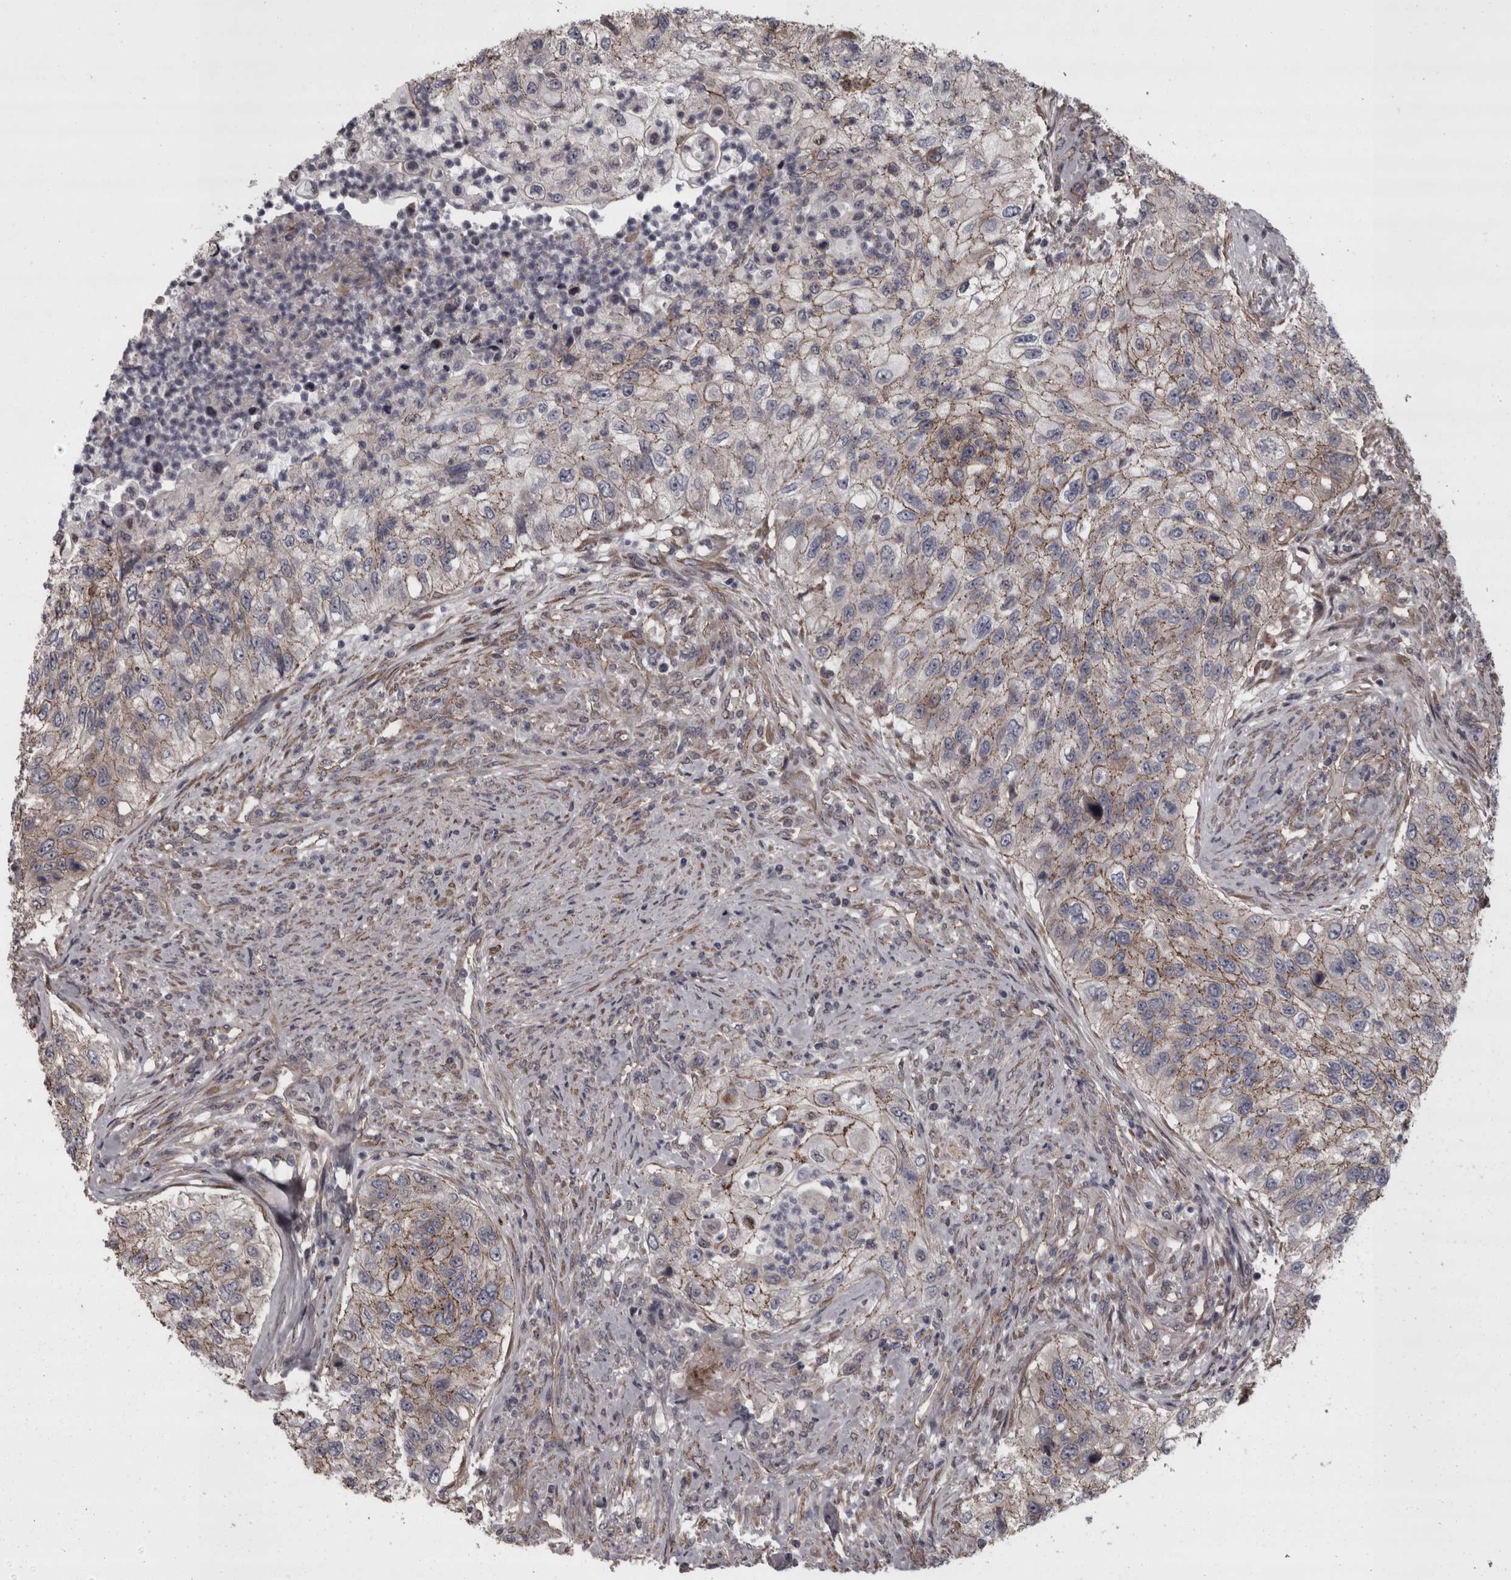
{"staining": {"intensity": "weak", "quantity": "25%-75%", "location": "cytoplasmic/membranous"}, "tissue": "urothelial cancer", "cell_type": "Tumor cells", "image_type": "cancer", "snomed": [{"axis": "morphology", "description": "Urothelial carcinoma, High grade"}, {"axis": "topography", "description": "Urinary bladder"}], "caption": "Protein positivity by immunohistochemistry (IHC) demonstrates weak cytoplasmic/membranous staining in about 25%-75% of tumor cells in urothelial cancer.", "gene": "PCDH17", "patient": {"sex": "female", "age": 60}}